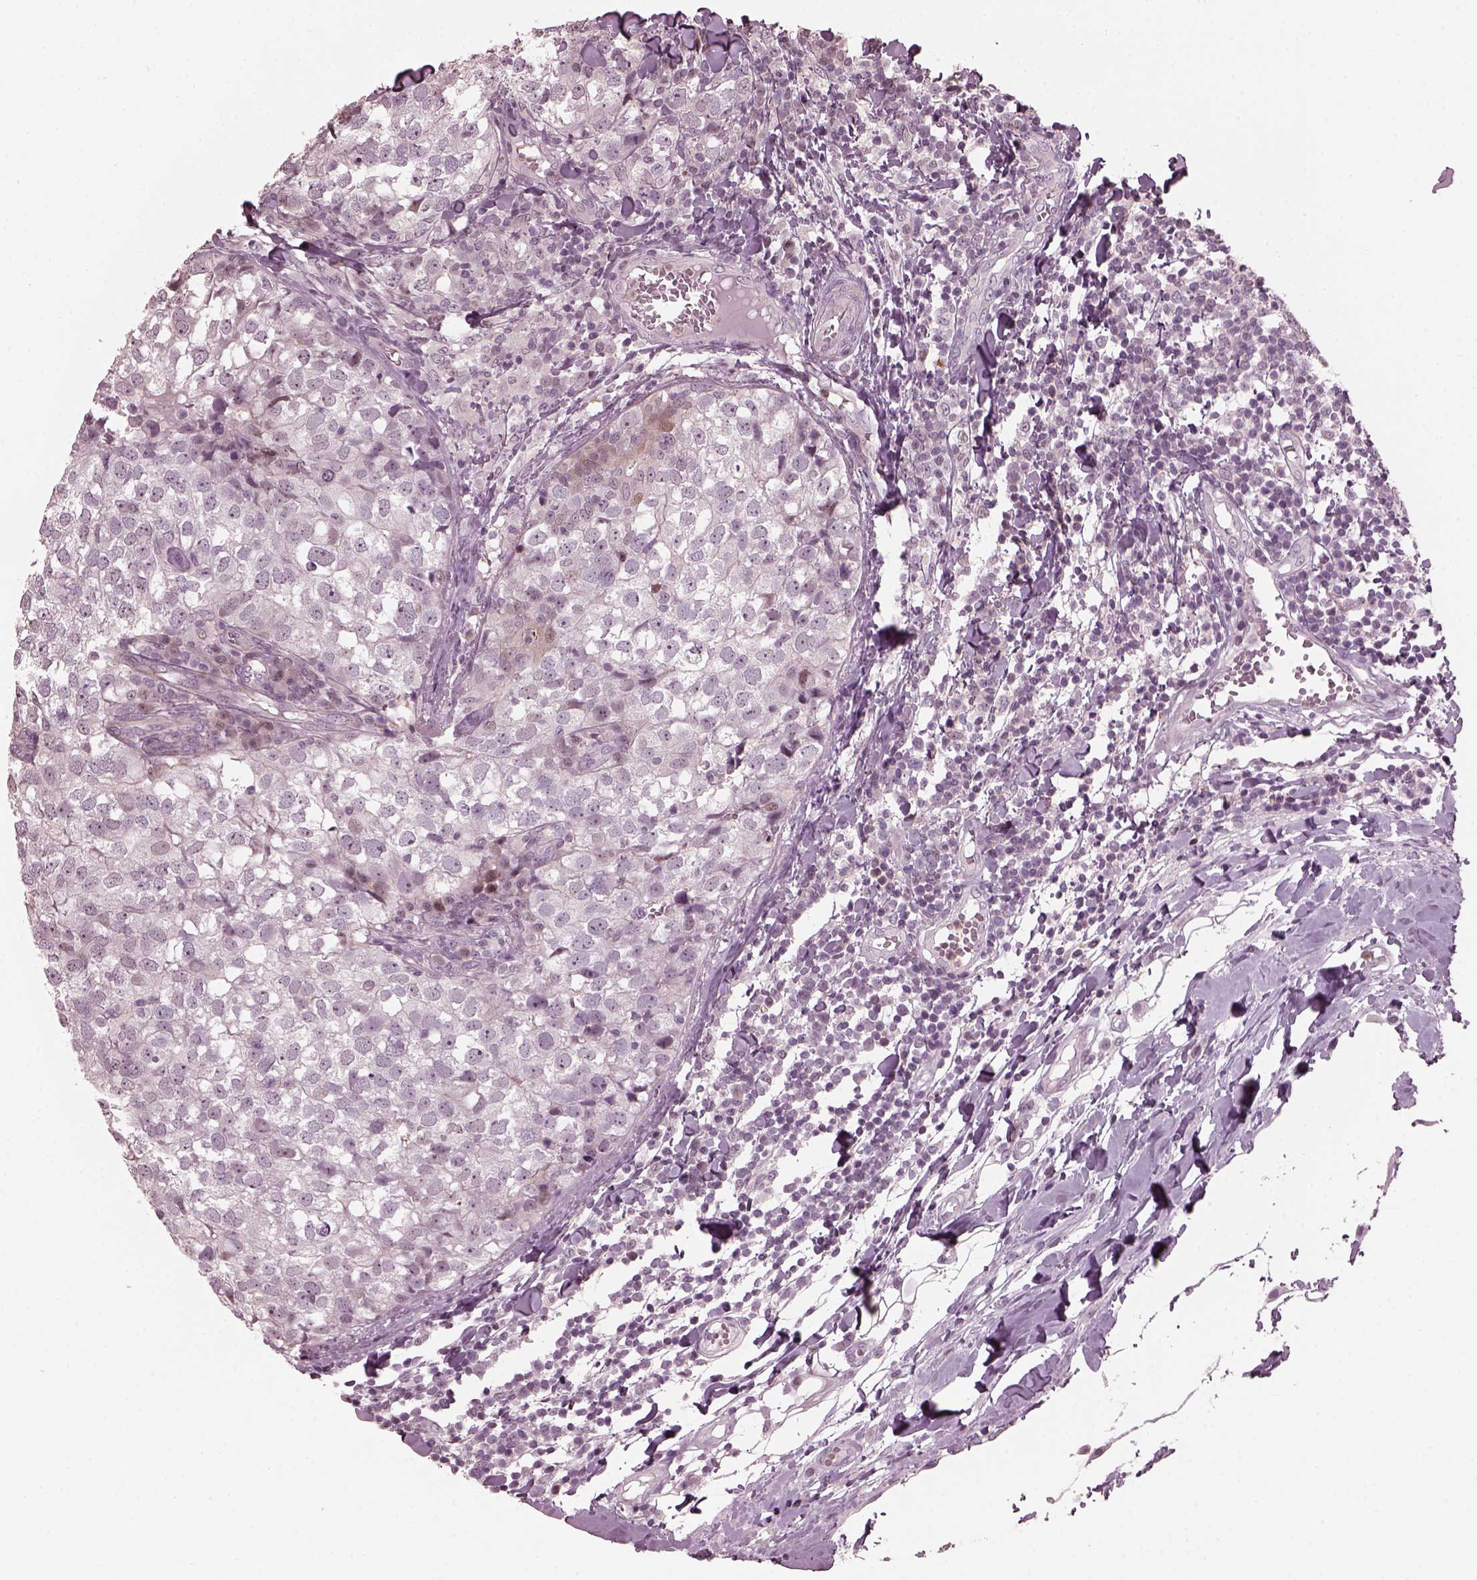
{"staining": {"intensity": "negative", "quantity": "none", "location": "none"}, "tissue": "breast cancer", "cell_type": "Tumor cells", "image_type": "cancer", "snomed": [{"axis": "morphology", "description": "Duct carcinoma"}, {"axis": "topography", "description": "Breast"}], "caption": "Immunohistochemistry of breast cancer displays no staining in tumor cells. The staining is performed using DAB brown chromogen with nuclei counter-stained in using hematoxylin.", "gene": "BFSP1", "patient": {"sex": "female", "age": 30}}